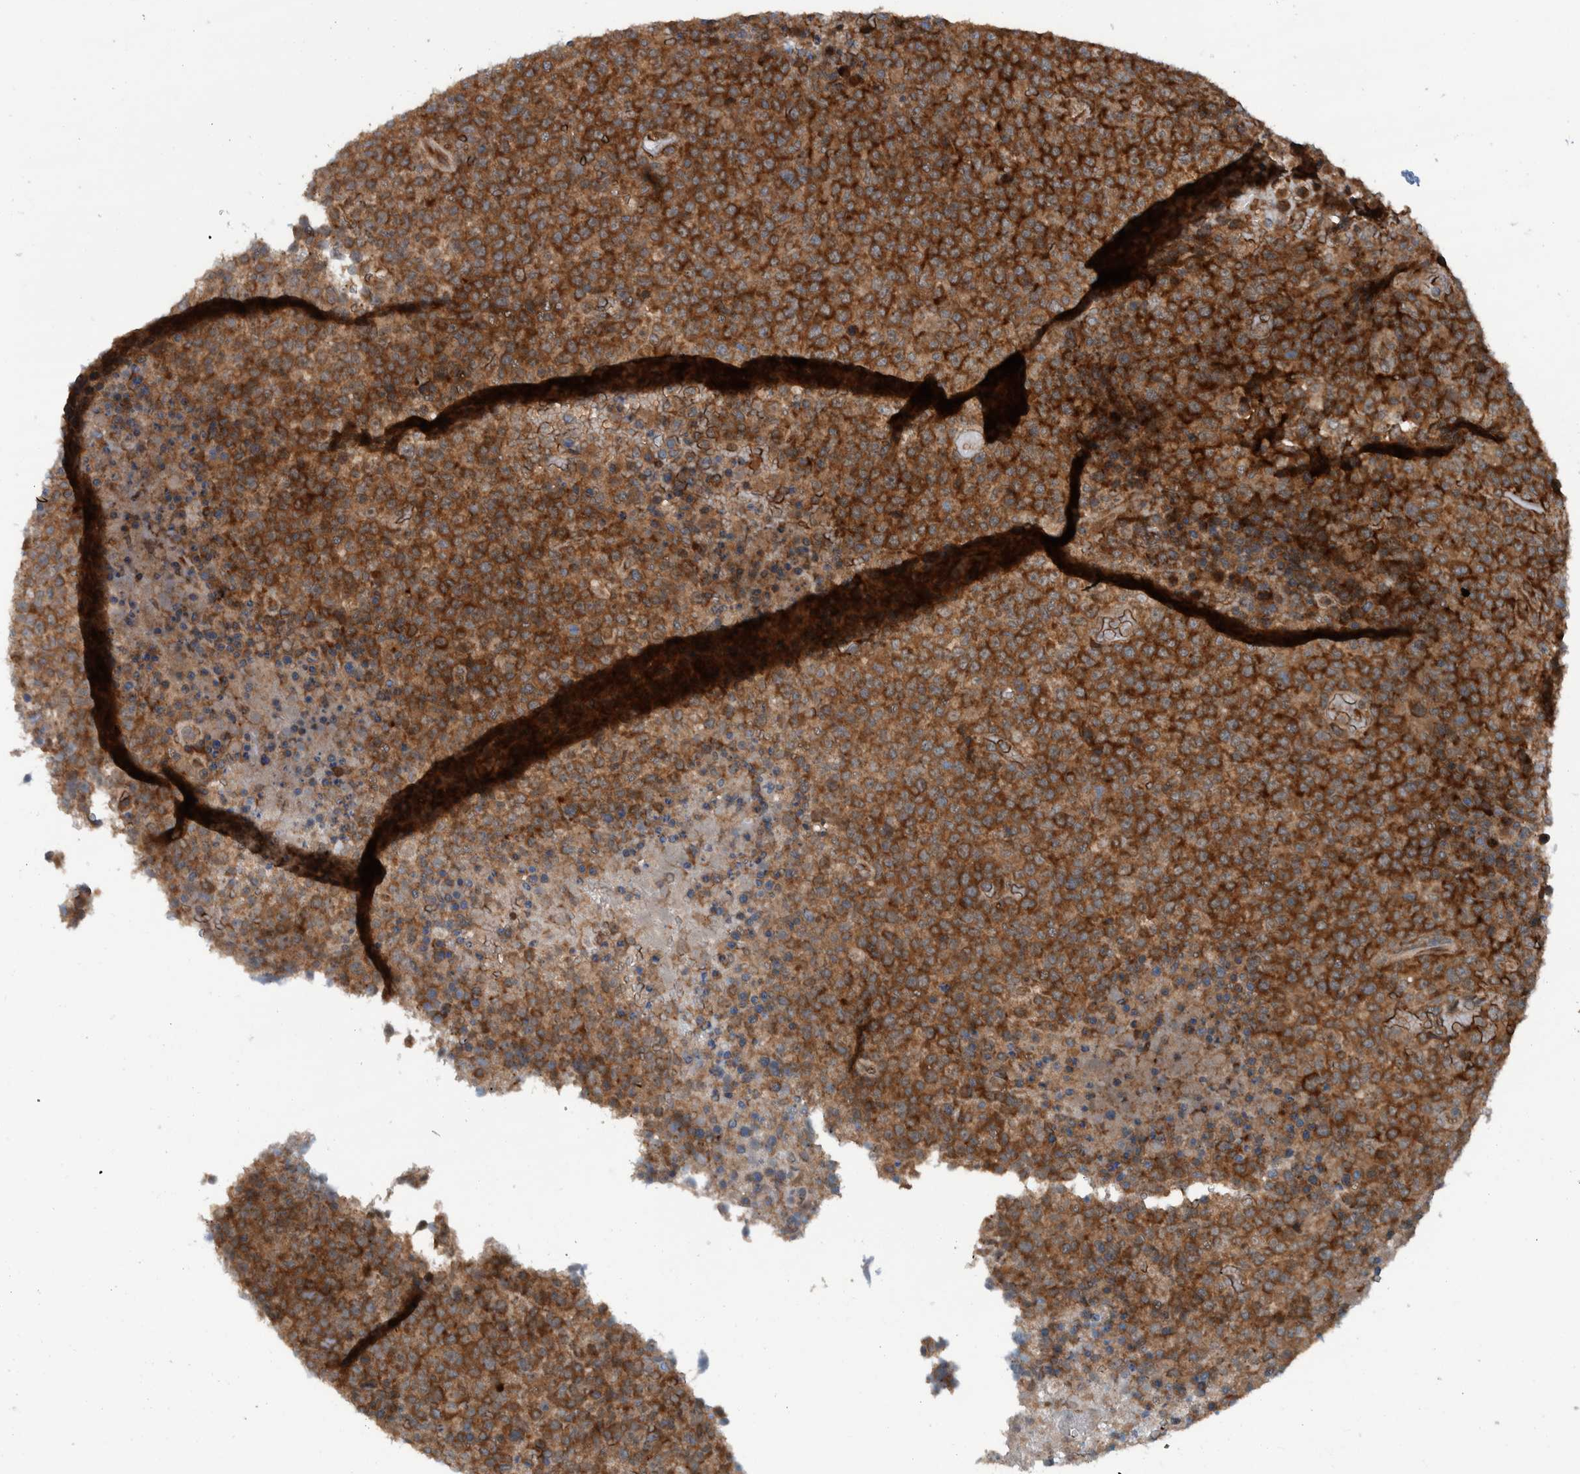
{"staining": {"intensity": "strong", "quantity": ">75%", "location": "cytoplasmic/membranous"}, "tissue": "lymphoma", "cell_type": "Tumor cells", "image_type": "cancer", "snomed": [{"axis": "morphology", "description": "Malignant lymphoma, non-Hodgkin's type, High grade"}, {"axis": "topography", "description": "Lymph node"}], "caption": "Immunohistochemical staining of high-grade malignant lymphoma, non-Hodgkin's type shows high levels of strong cytoplasmic/membranous expression in approximately >75% of tumor cells. The protein is stained brown, and the nuclei are stained in blue (DAB IHC with brightfield microscopy, high magnification).", "gene": "CUEDC1", "patient": {"sex": "male", "age": 13}}